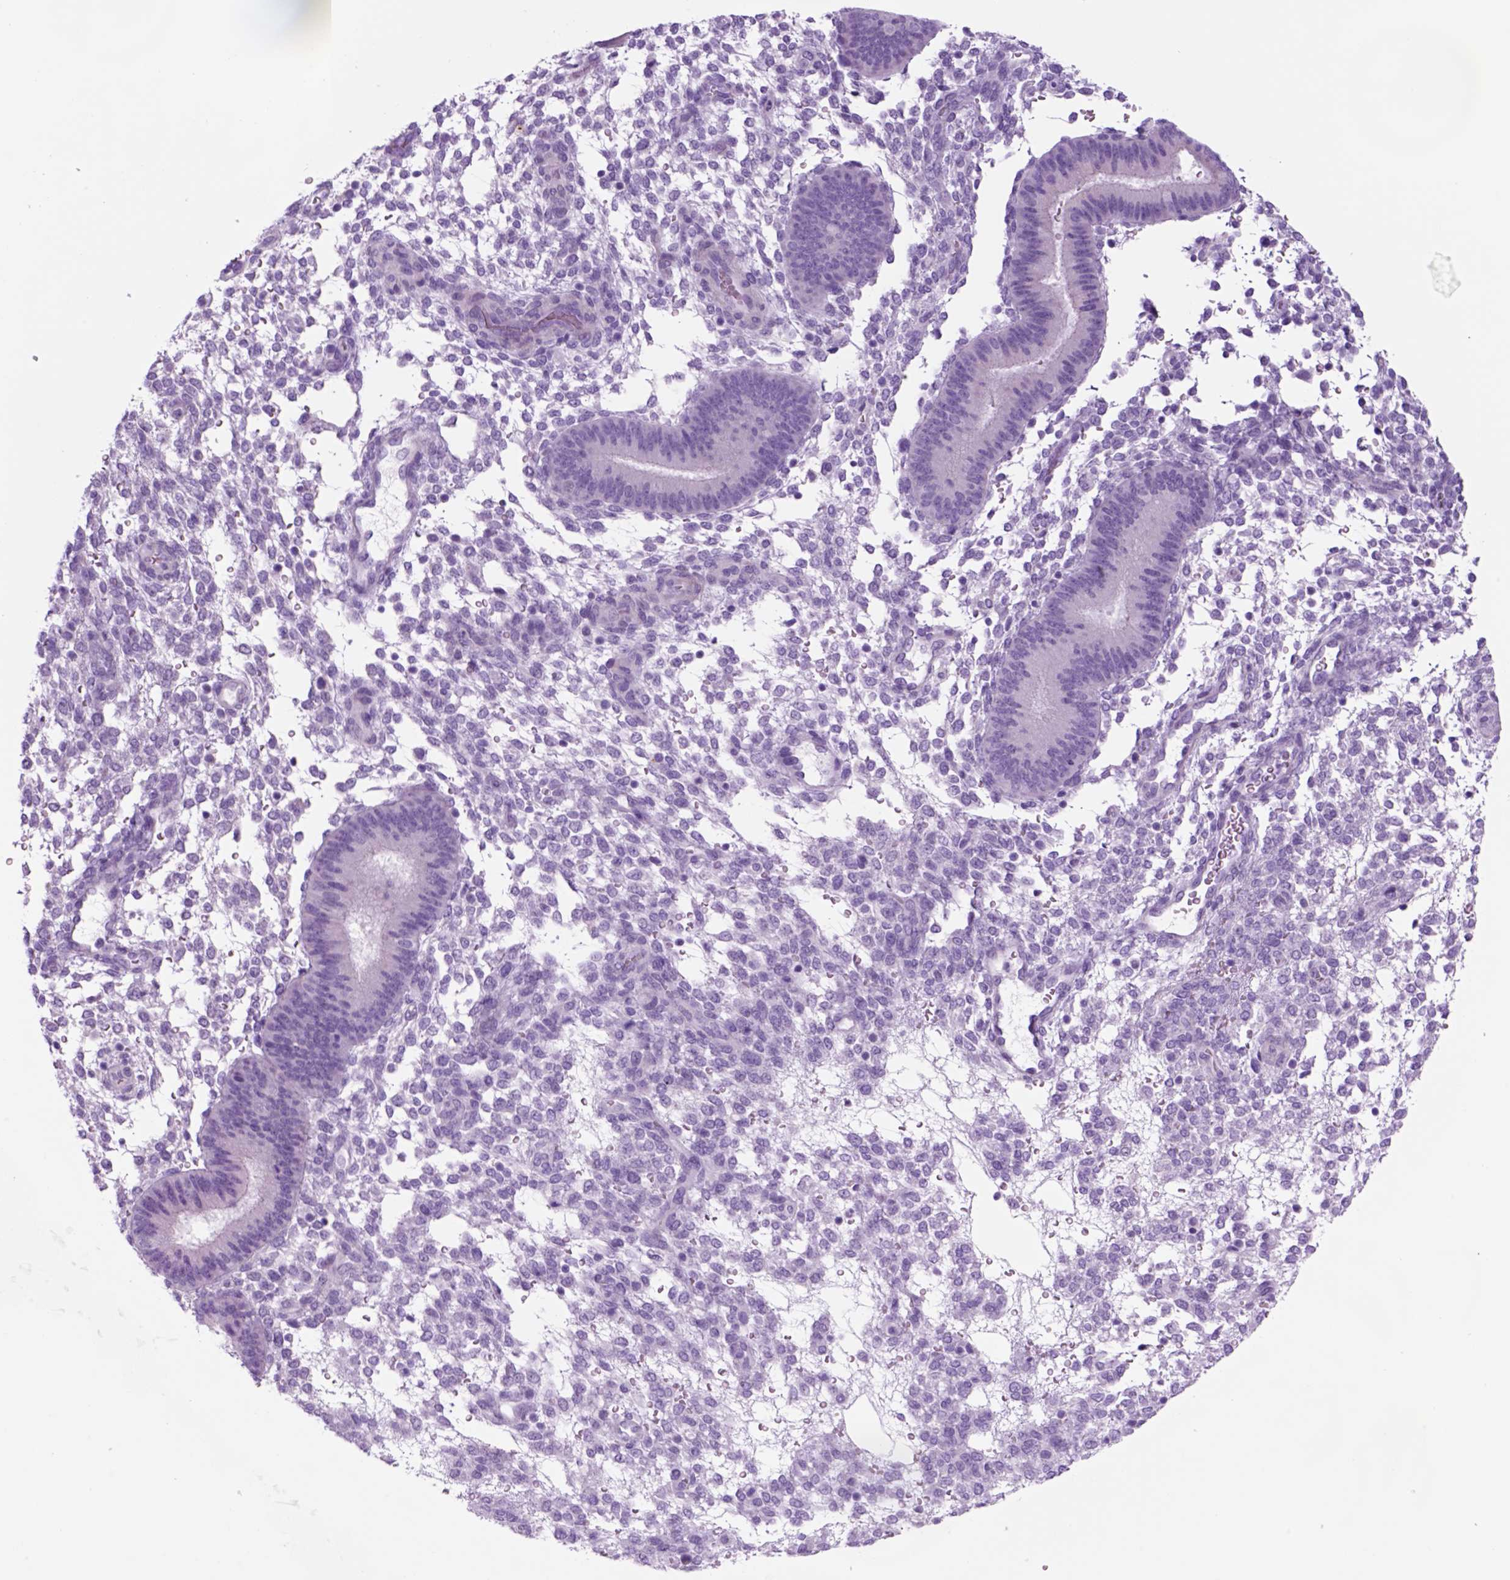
{"staining": {"intensity": "negative", "quantity": "none", "location": "none"}, "tissue": "endometrium", "cell_type": "Cells in endometrial stroma", "image_type": "normal", "snomed": [{"axis": "morphology", "description": "Normal tissue, NOS"}, {"axis": "topography", "description": "Endometrium"}], "caption": "This is an immunohistochemistry histopathology image of unremarkable endometrium. There is no expression in cells in endometrial stroma.", "gene": "HHIPL2", "patient": {"sex": "female", "age": 39}}